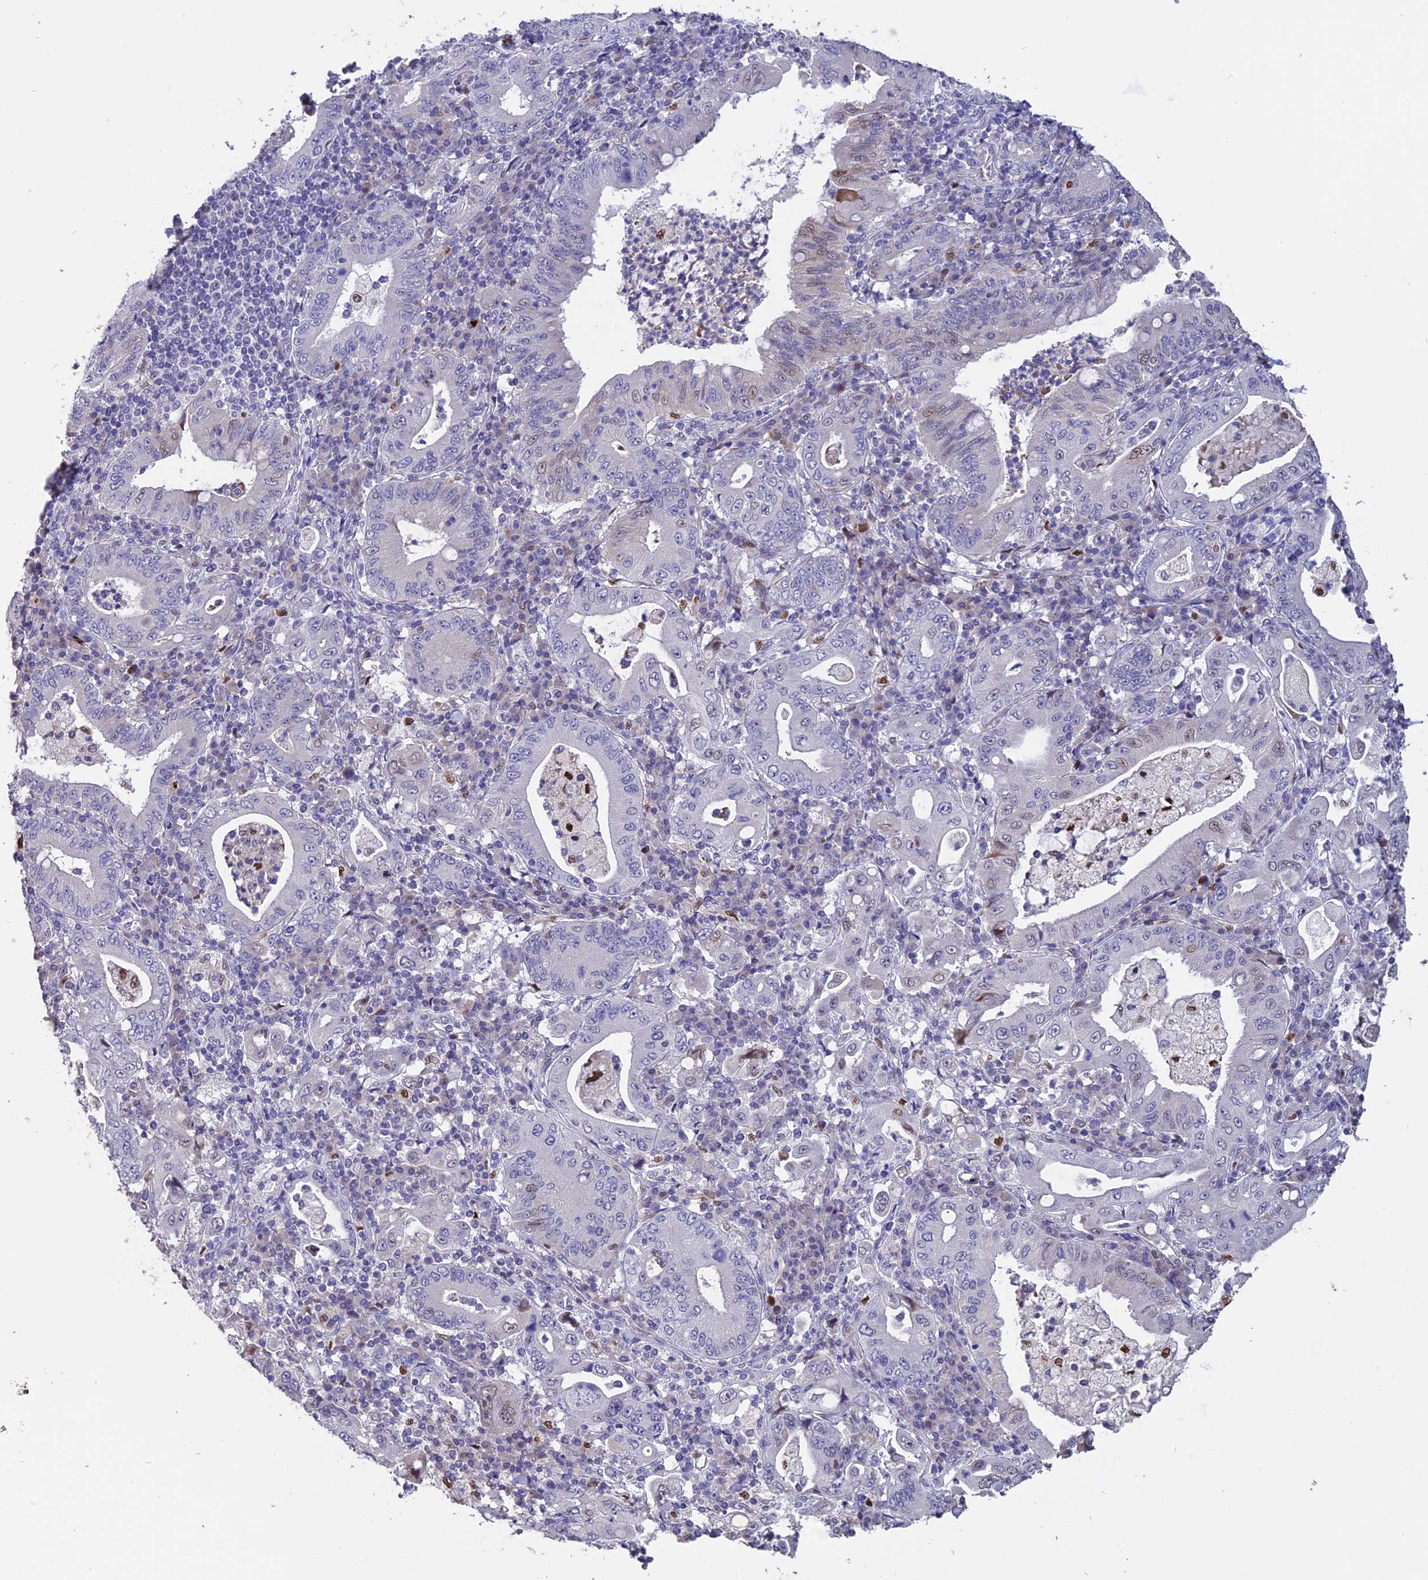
{"staining": {"intensity": "weak", "quantity": "<25%", "location": "nuclear"}, "tissue": "stomach cancer", "cell_type": "Tumor cells", "image_type": "cancer", "snomed": [{"axis": "morphology", "description": "Normal tissue, NOS"}, {"axis": "morphology", "description": "Adenocarcinoma, NOS"}, {"axis": "topography", "description": "Esophagus"}, {"axis": "topography", "description": "Stomach, upper"}, {"axis": "topography", "description": "Peripheral nerve tissue"}], "caption": "Adenocarcinoma (stomach) was stained to show a protein in brown. There is no significant staining in tumor cells.", "gene": "TMEM263", "patient": {"sex": "male", "age": 62}}